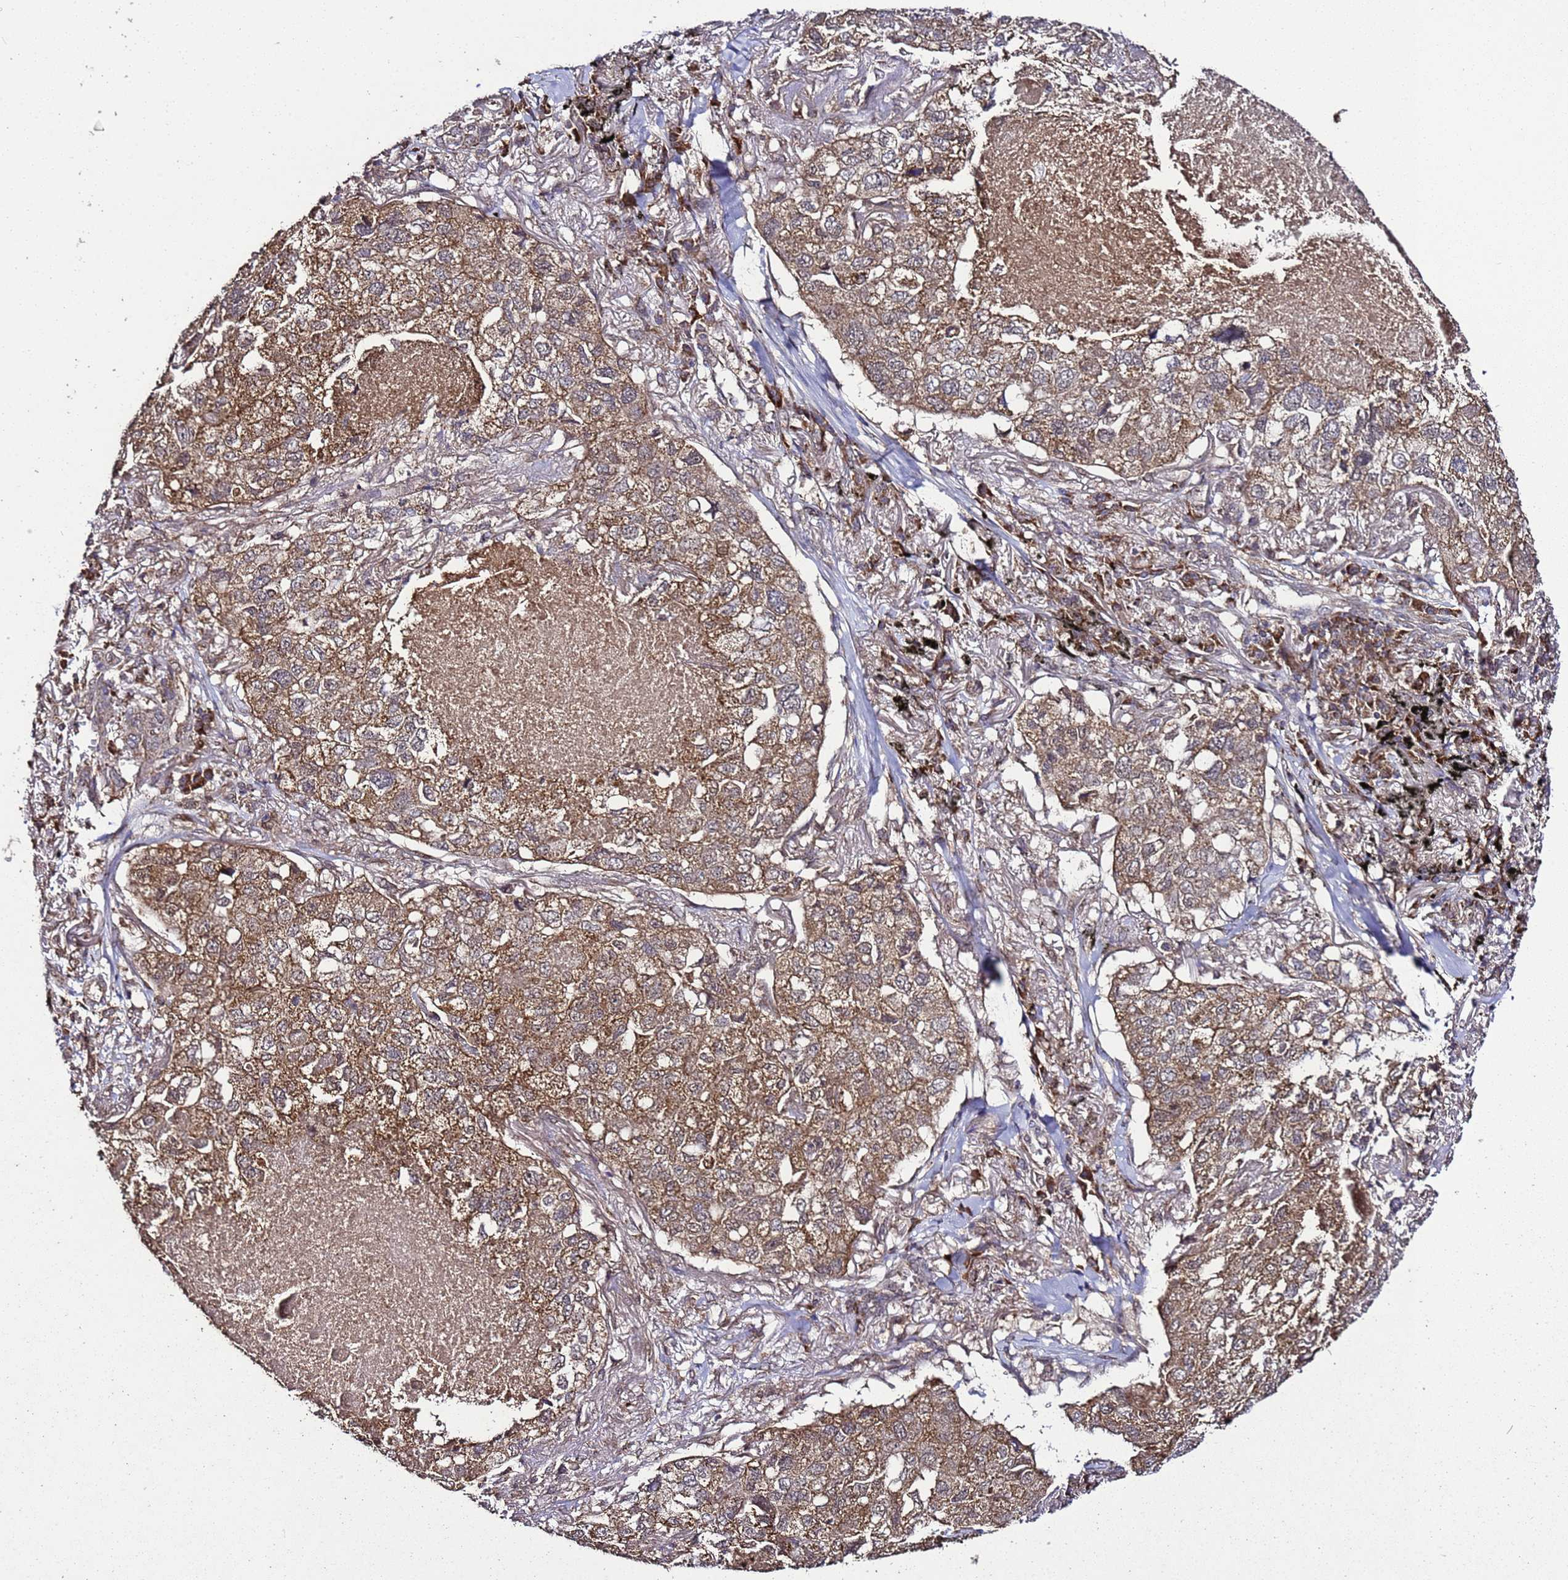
{"staining": {"intensity": "moderate", "quantity": ">75%", "location": "cytoplasmic/membranous"}, "tissue": "lung cancer", "cell_type": "Tumor cells", "image_type": "cancer", "snomed": [{"axis": "morphology", "description": "Adenocarcinoma, NOS"}, {"axis": "topography", "description": "Lung"}], "caption": "Adenocarcinoma (lung) stained with a brown dye displays moderate cytoplasmic/membranous positive expression in about >75% of tumor cells.", "gene": "HSPBAP1", "patient": {"sex": "male", "age": 65}}